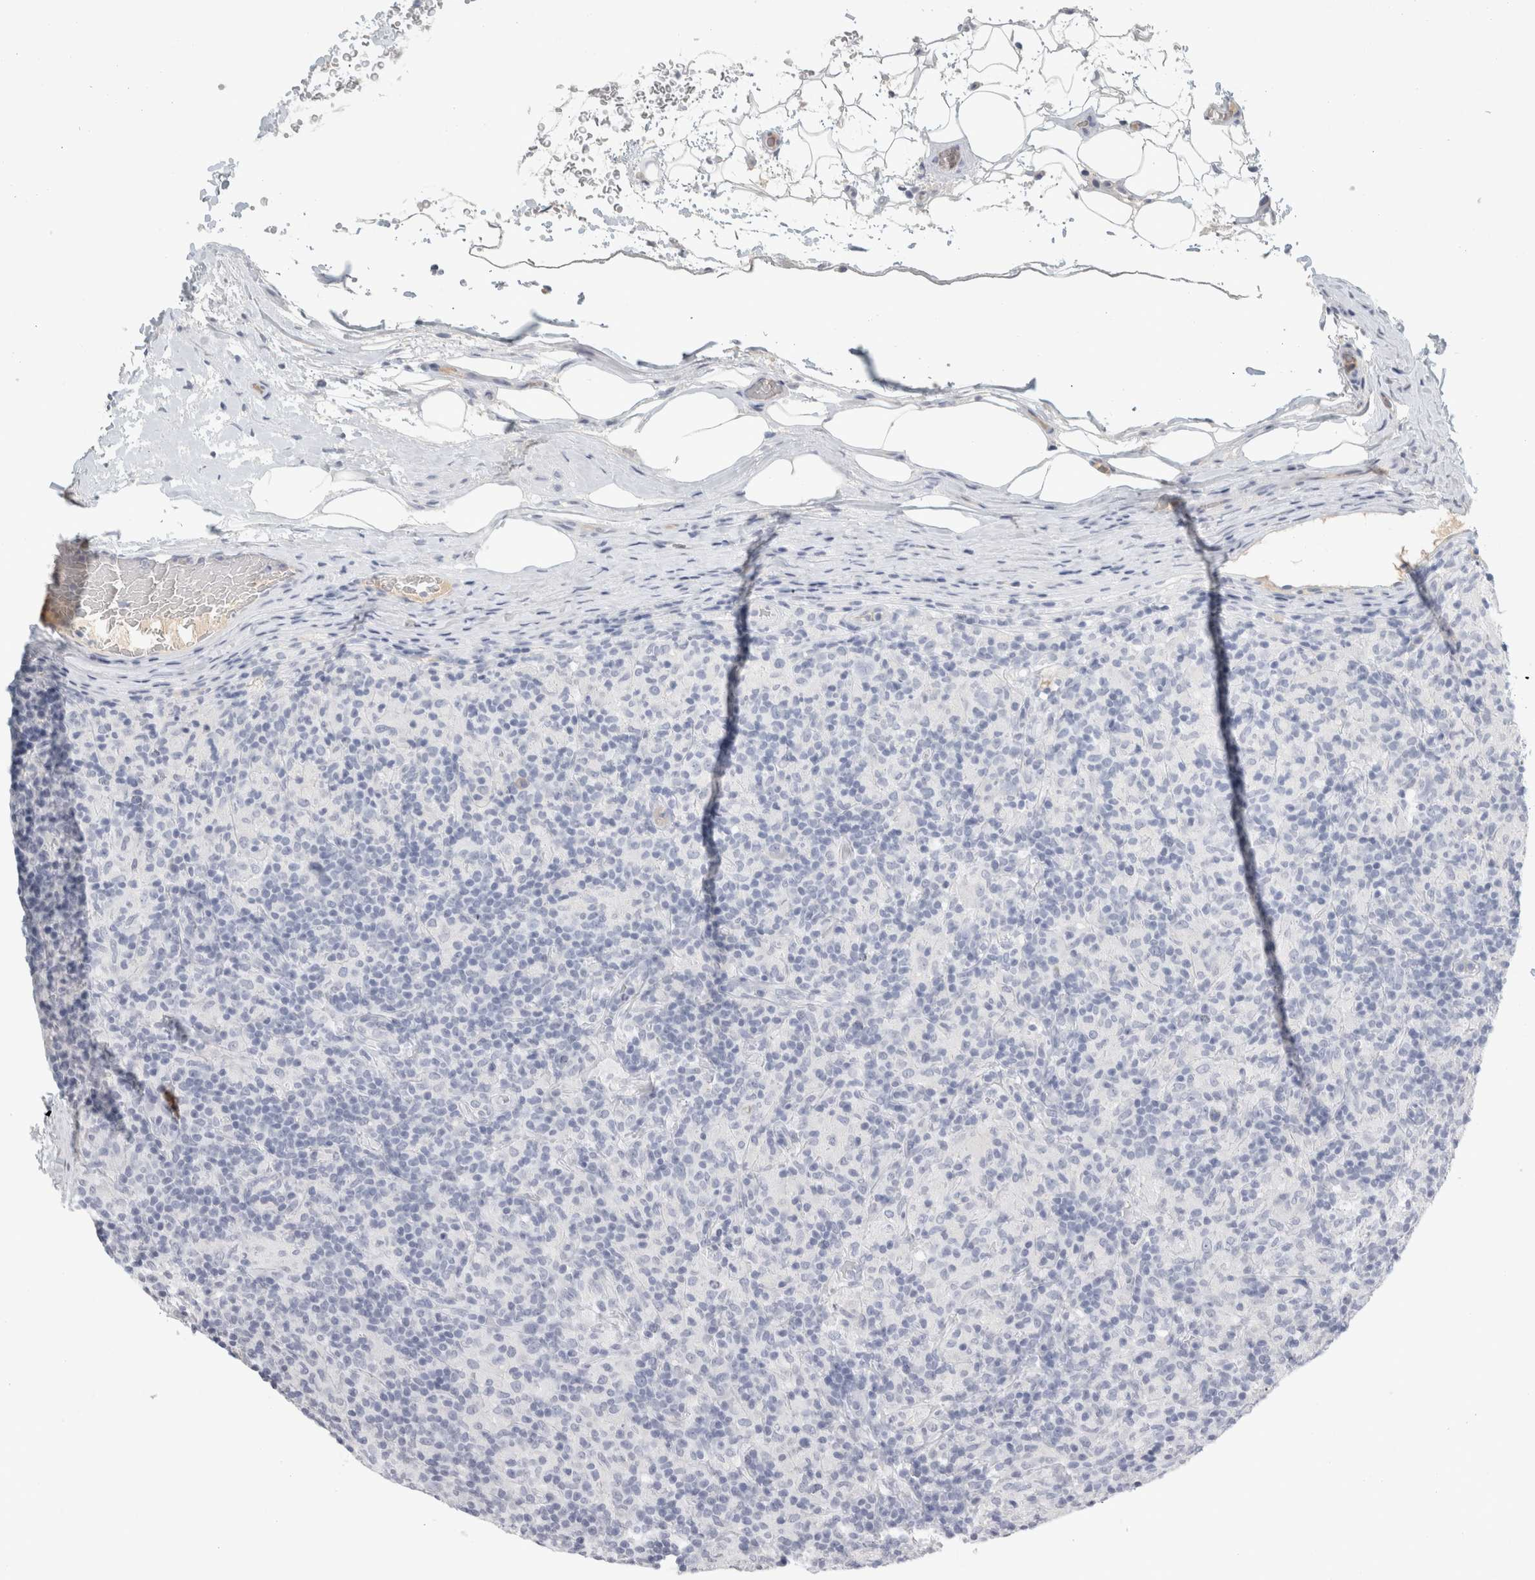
{"staining": {"intensity": "negative", "quantity": "none", "location": "none"}, "tissue": "lymphoma", "cell_type": "Tumor cells", "image_type": "cancer", "snomed": [{"axis": "morphology", "description": "Hodgkin's disease, NOS"}, {"axis": "topography", "description": "Lymph node"}], "caption": "Protein analysis of Hodgkin's disease displays no significant expression in tumor cells.", "gene": "TSPAN8", "patient": {"sex": "male", "age": 70}}